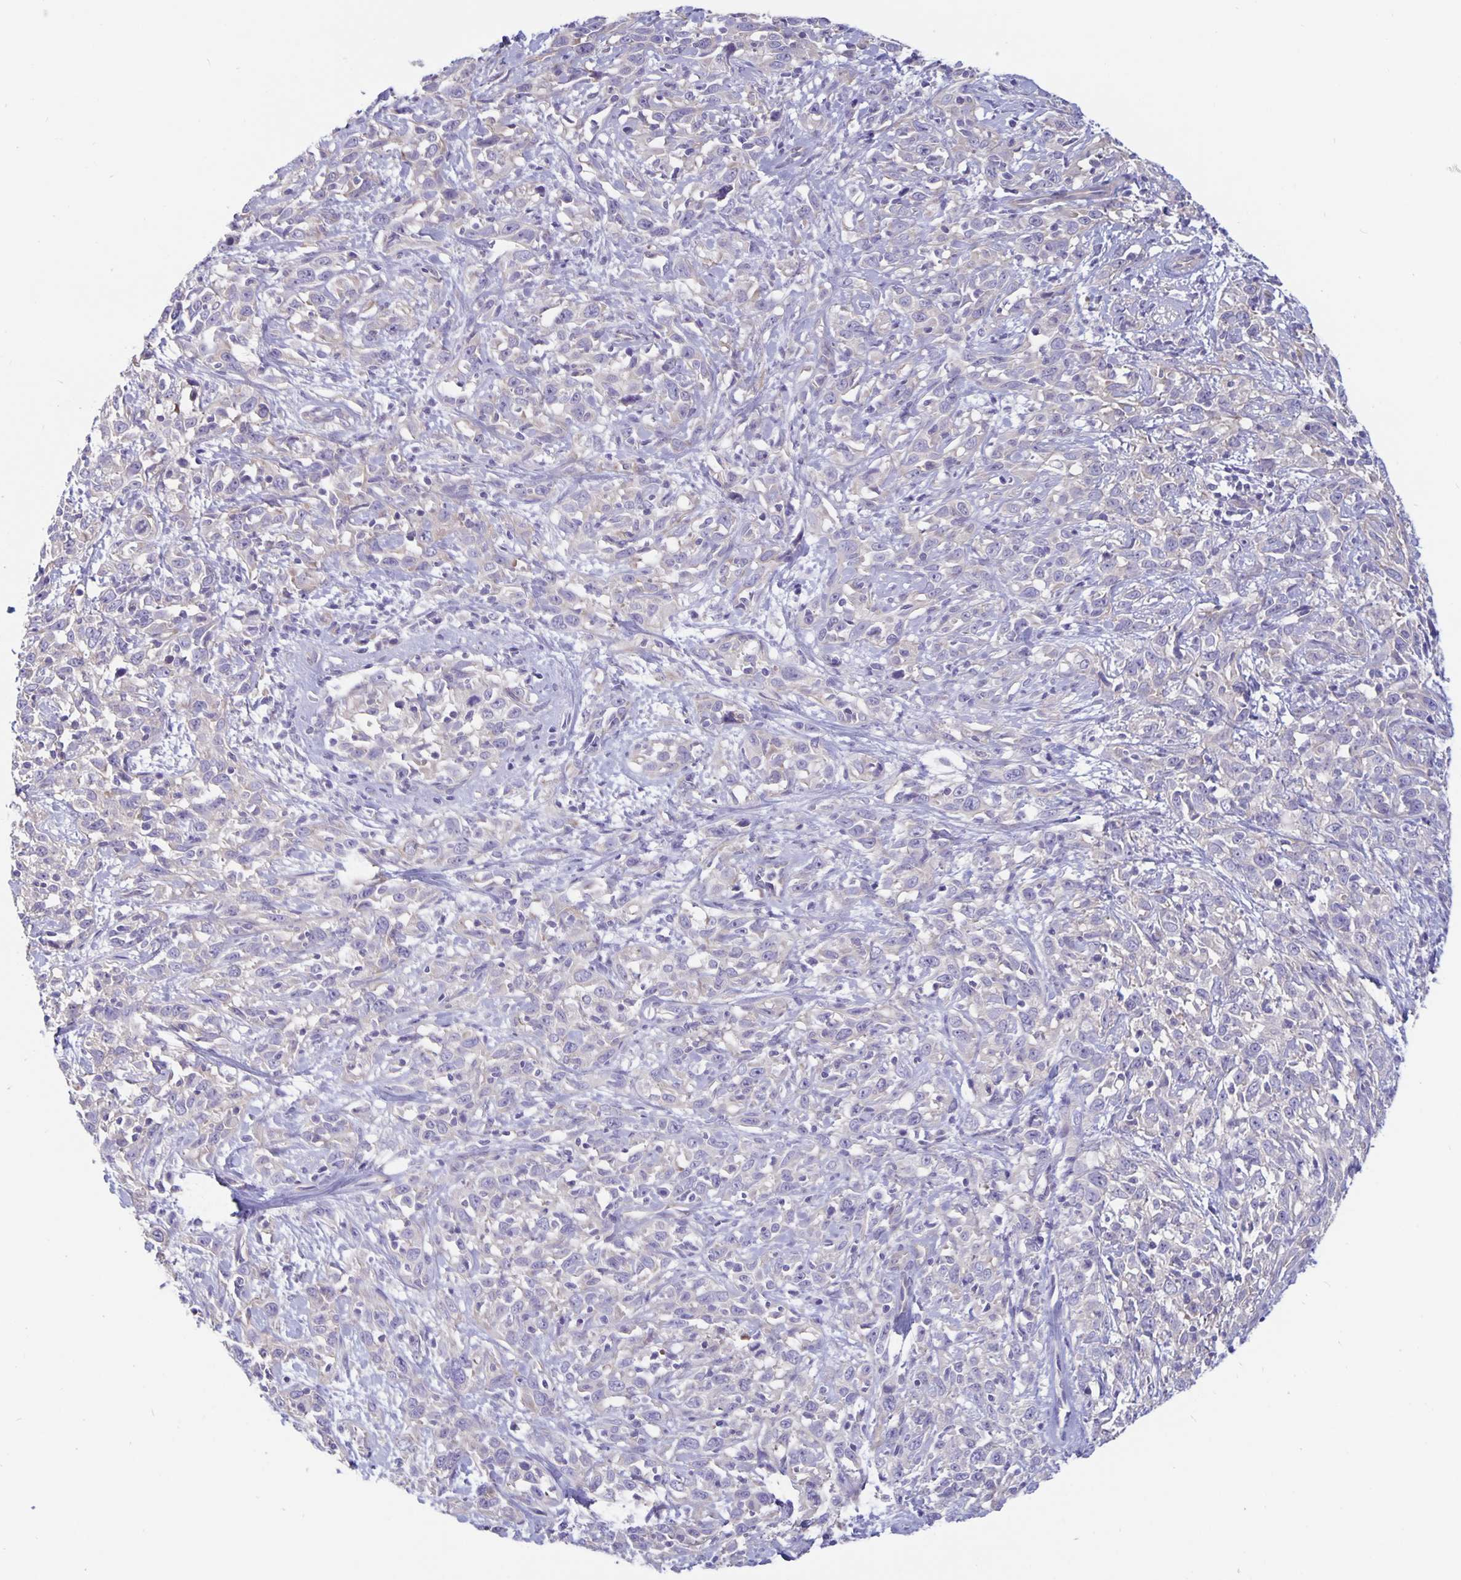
{"staining": {"intensity": "negative", "quantity": "none", "location": "none"}, "tissue": "cervical cancer", "cell_type": "Tumor cells", "image_type": "cancer", "snomed": [{"axis": "morphology", "description": "Adenocarcinoma, NOS"}, {"axis": "topography", "description": "Cervix"}], "caption": "High magnification brightfield microscopy of cervical cancer stained with DAB (brown) and counterstained with hematoxylin (blue): tumor cells show no significant positivity. (DAB IHC, high magnification).", "gene": "PLCB3", "patient": {"sex": "female", "age": 40}}